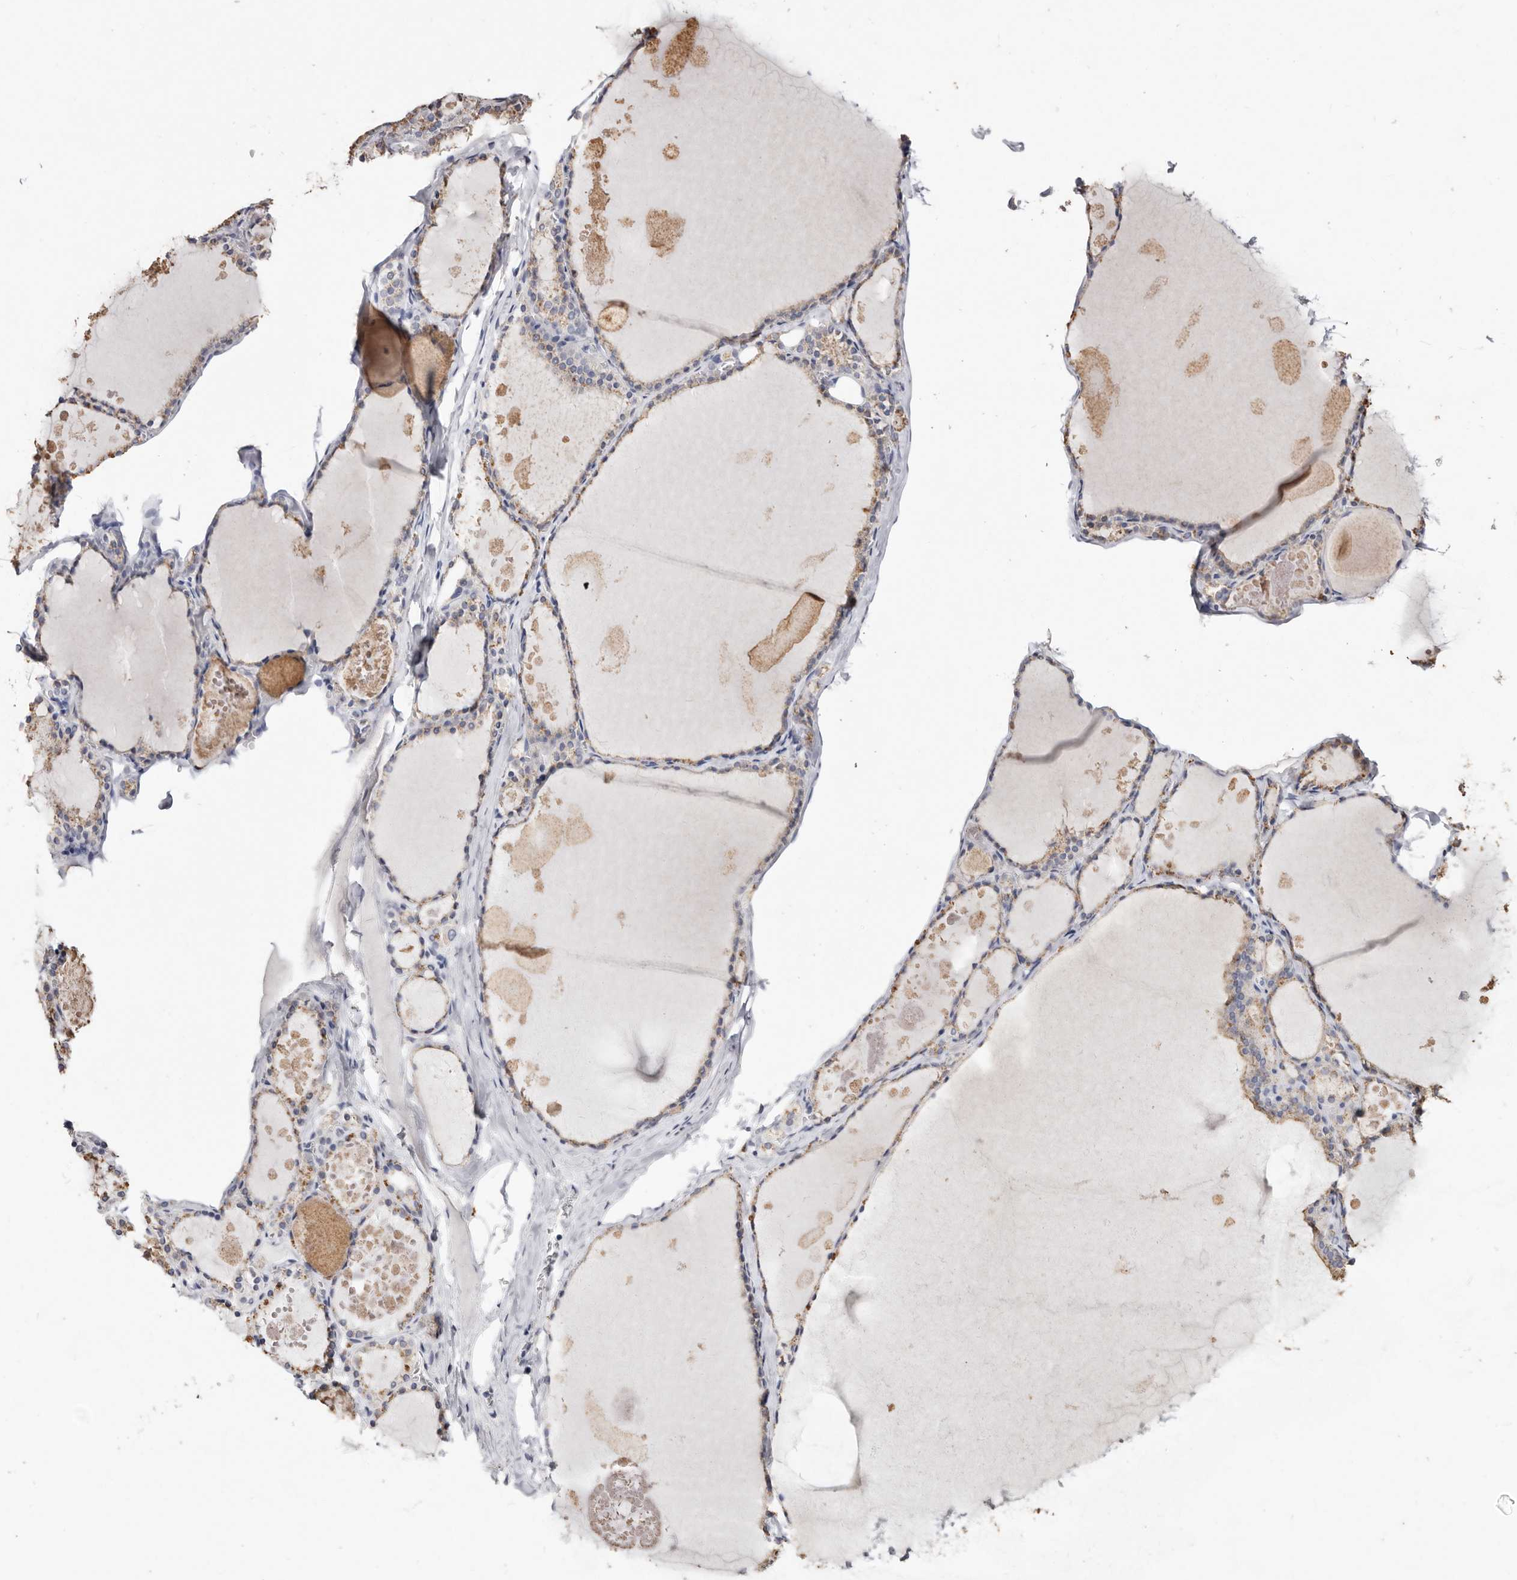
{"staining": {"intensity": "moderate", "quantity": "25%-75%", "location": "cytoplasmic/membranous"}, "tissue": "thyroid gland", "cell_type": "Glandular cells", "image_type": "normal", "snomed": [{"axis": "morphology", "description": "Normal tissue, NOS"}, {"axis": "topography", "description": "Thyroid gland"}], "caption": "DAB immunohistochemical staining of benign human thyroid gland reveals moderate cytoplasmic/membranous protein staining in about 25%-75% of glandular cells.", "gene": "LGALS7B", "patient": {"sex": "male", "age": 56}}